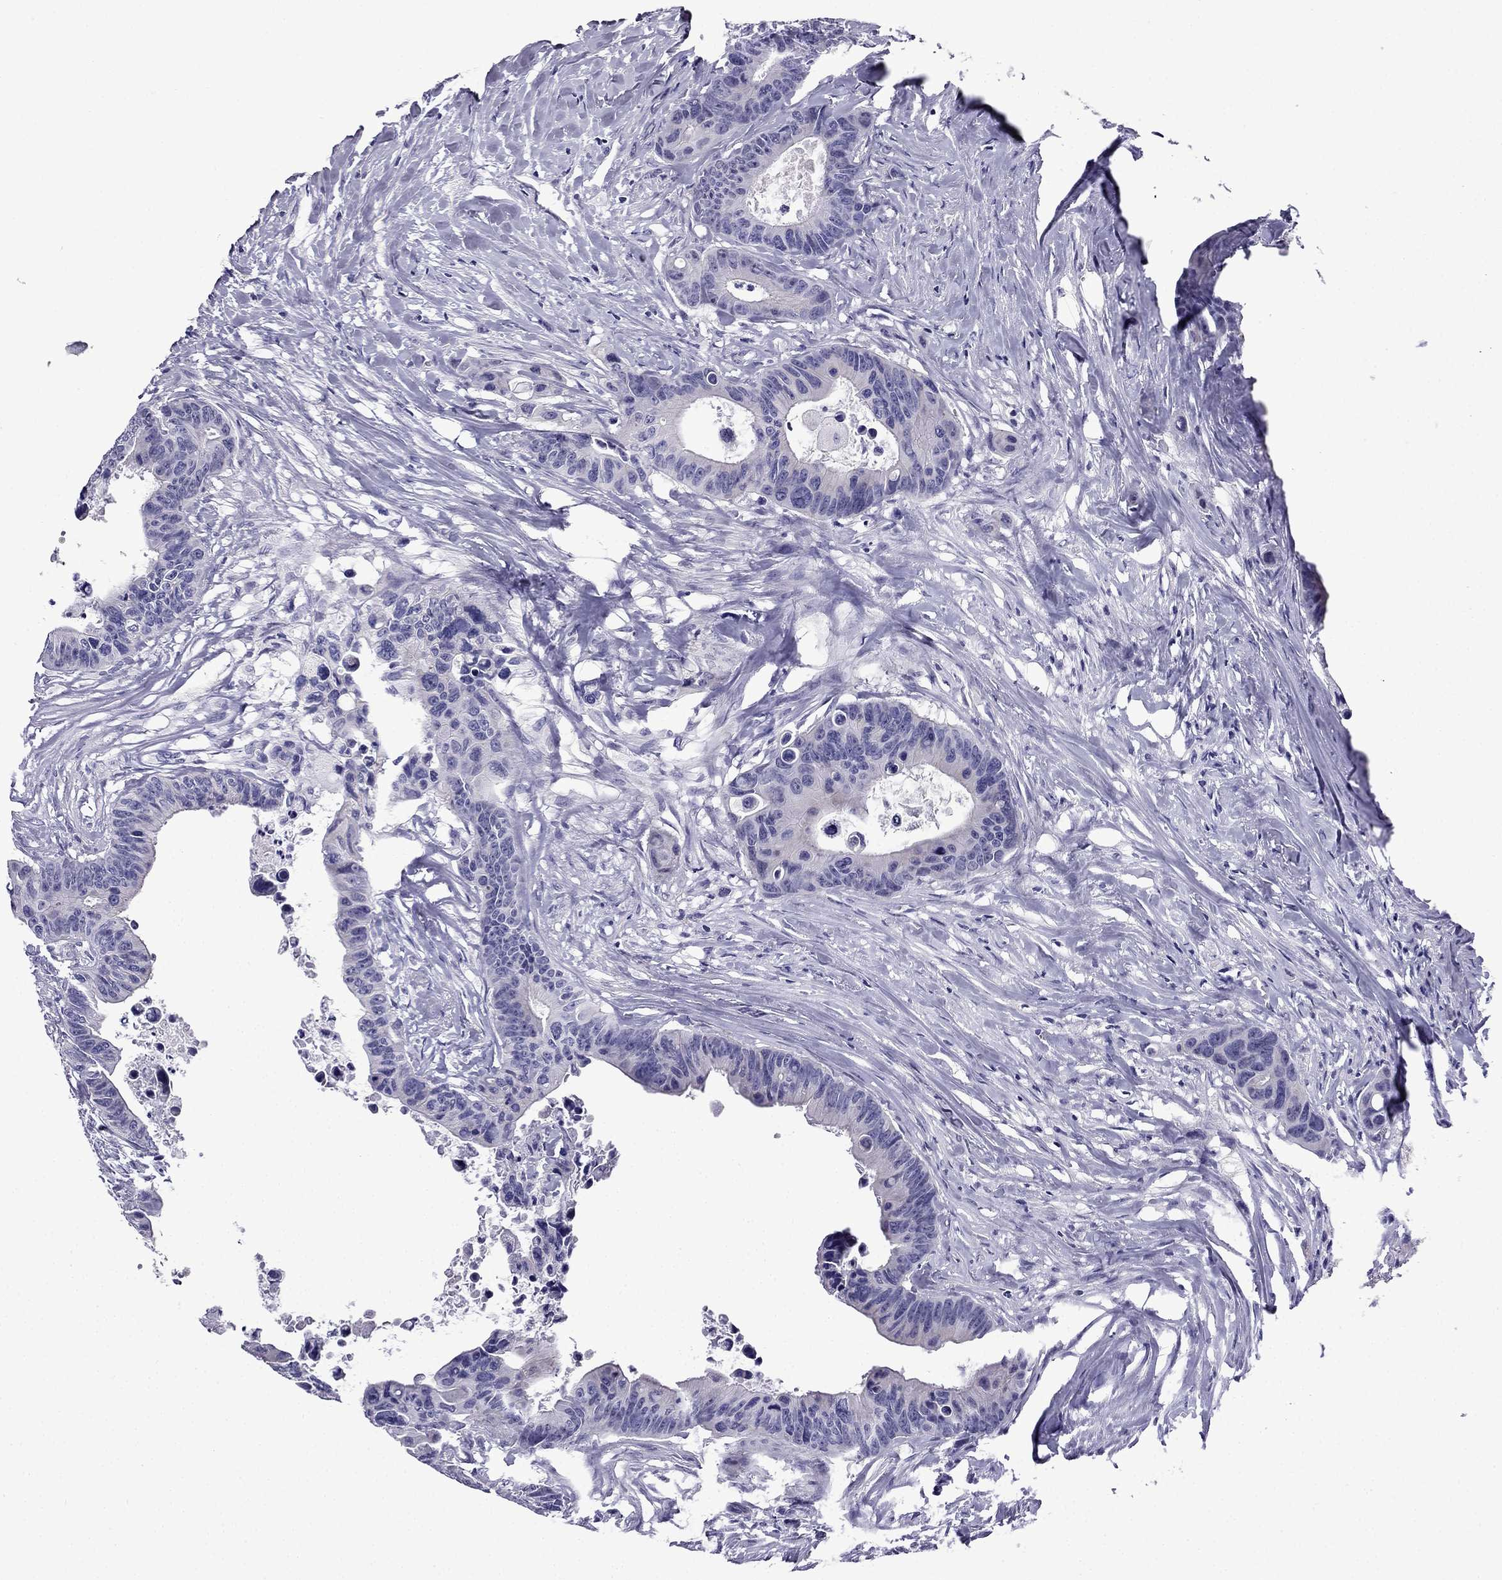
{"staining": {"intensity": "negative", "quantity": "none", "location": "none"}, "tissue": "colorectal cancer", "cell_type": "Tumor cells", "image_type": "cancer", "snomed": [{"axis": "morphology", "description": "Adenocarcinoma, NOS"}, {"axis": "topography", "description": "Colon"}], "caption": "Immunohistochemistry (IHC) micrograph of neoplastic tissue: human colorectal cancer (adenocarcinoma) stained with DAB reveals no significant protein positivity in tumor cells.", "gene": "POM121L12", "patient": {"sex": "female", "age": 87}}